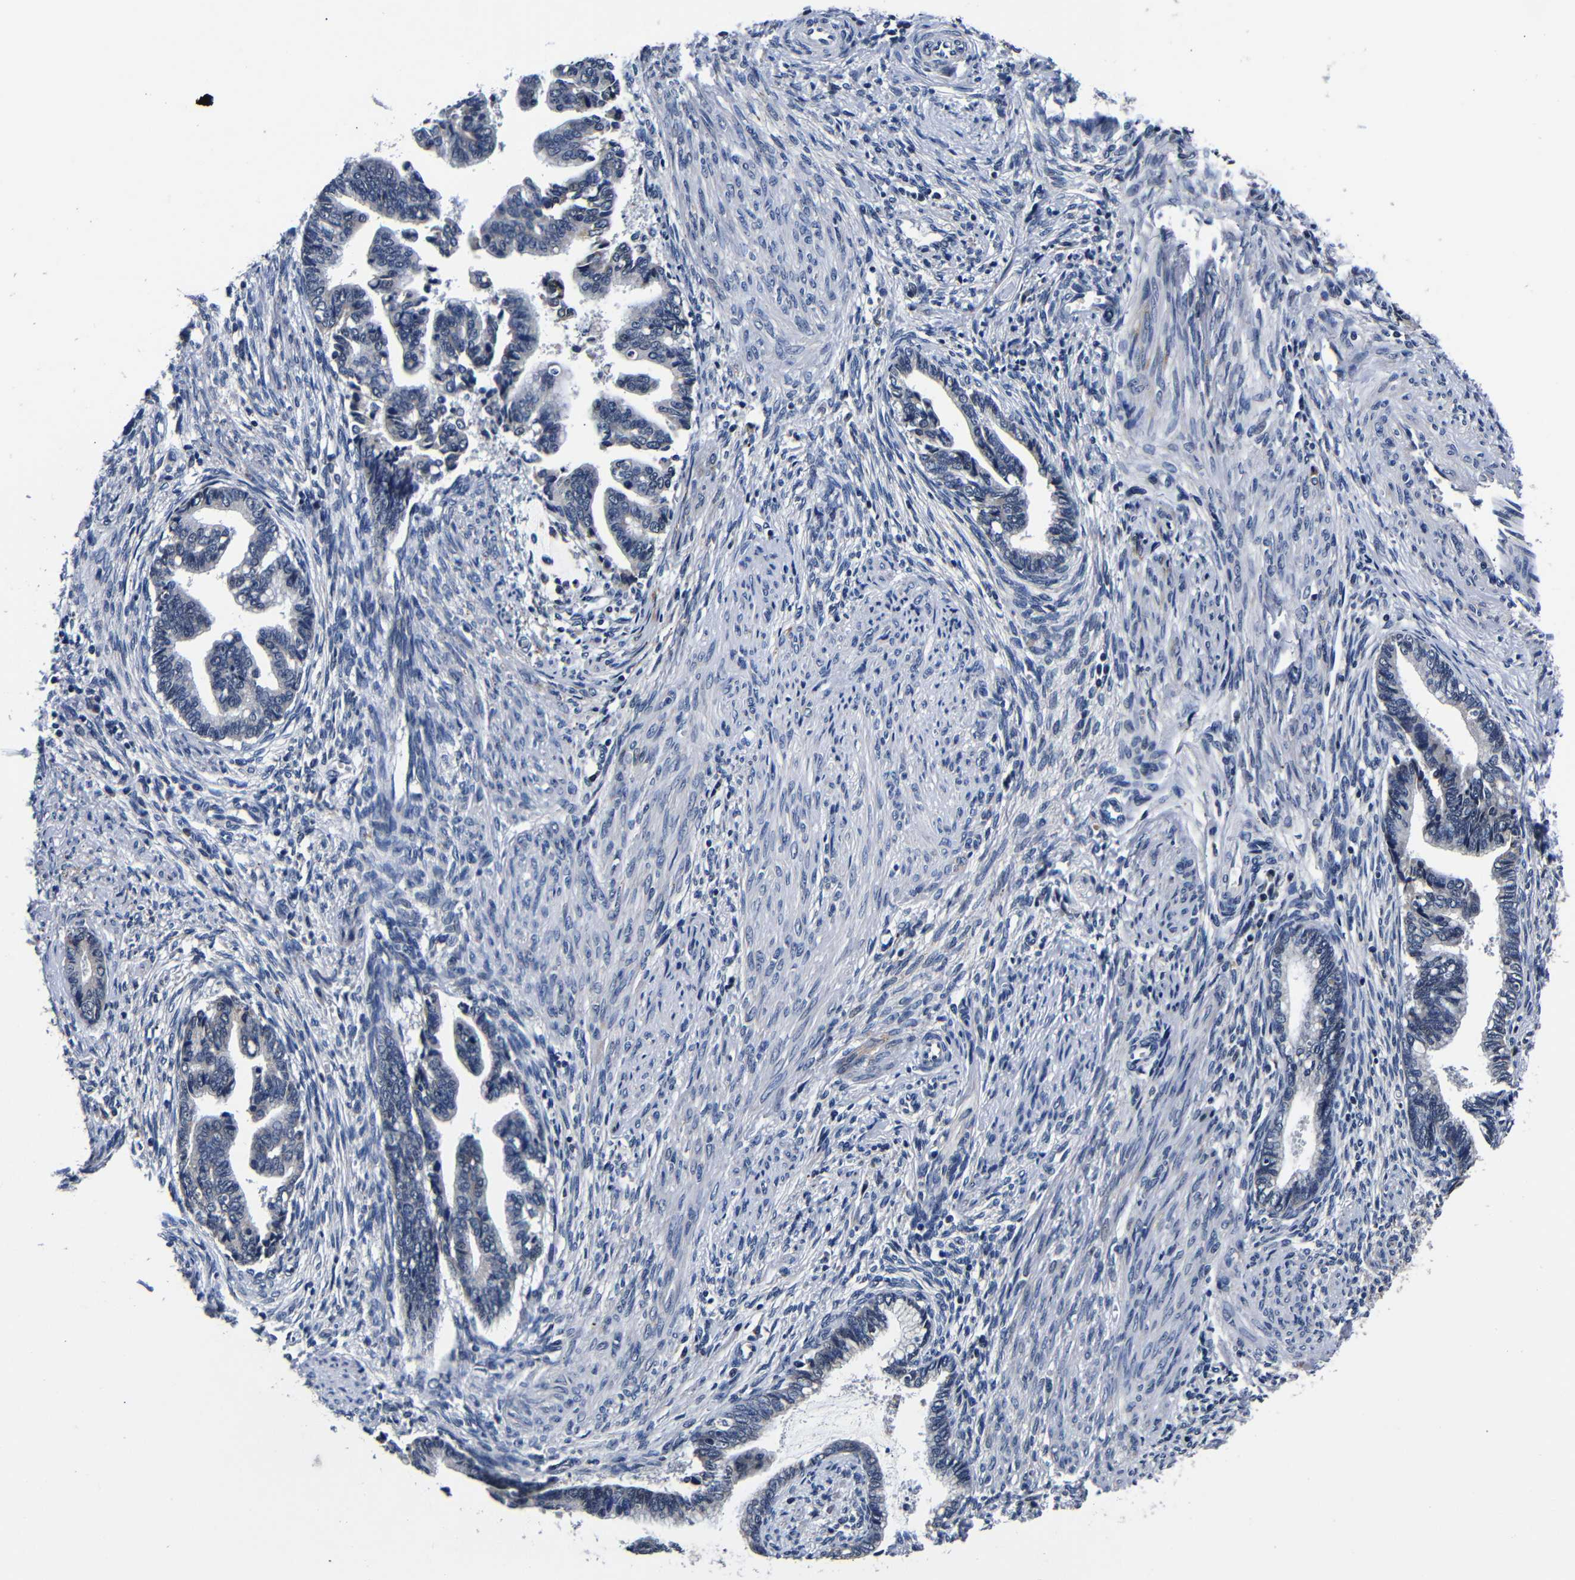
{"staining": {"intensity": "negative", "quantity": "none", "location": "none"}, "tissue": "cervical cancer", "cell_type": "Tumor cells", "image_type": "cancer", "snomed": [{"axis": "morphology", "description": "Adenocarcinoma, NOS"}, {"axis": "topography", "description": "Cervix"}], "caption": "This photomicrograph is of cervical adenocarcinoma stained with IHC to label a protein in brown with the nuclei are counter-stained blue. There is no positivity in tumor cells. The staining was performed using DAB to visualize the protein expression in brown, while the nuclei were stained in blue with hematoxylin (Magnification: 20x).", "gene": "DEPP1", "patient": {"sex": "female", "age": 44}}